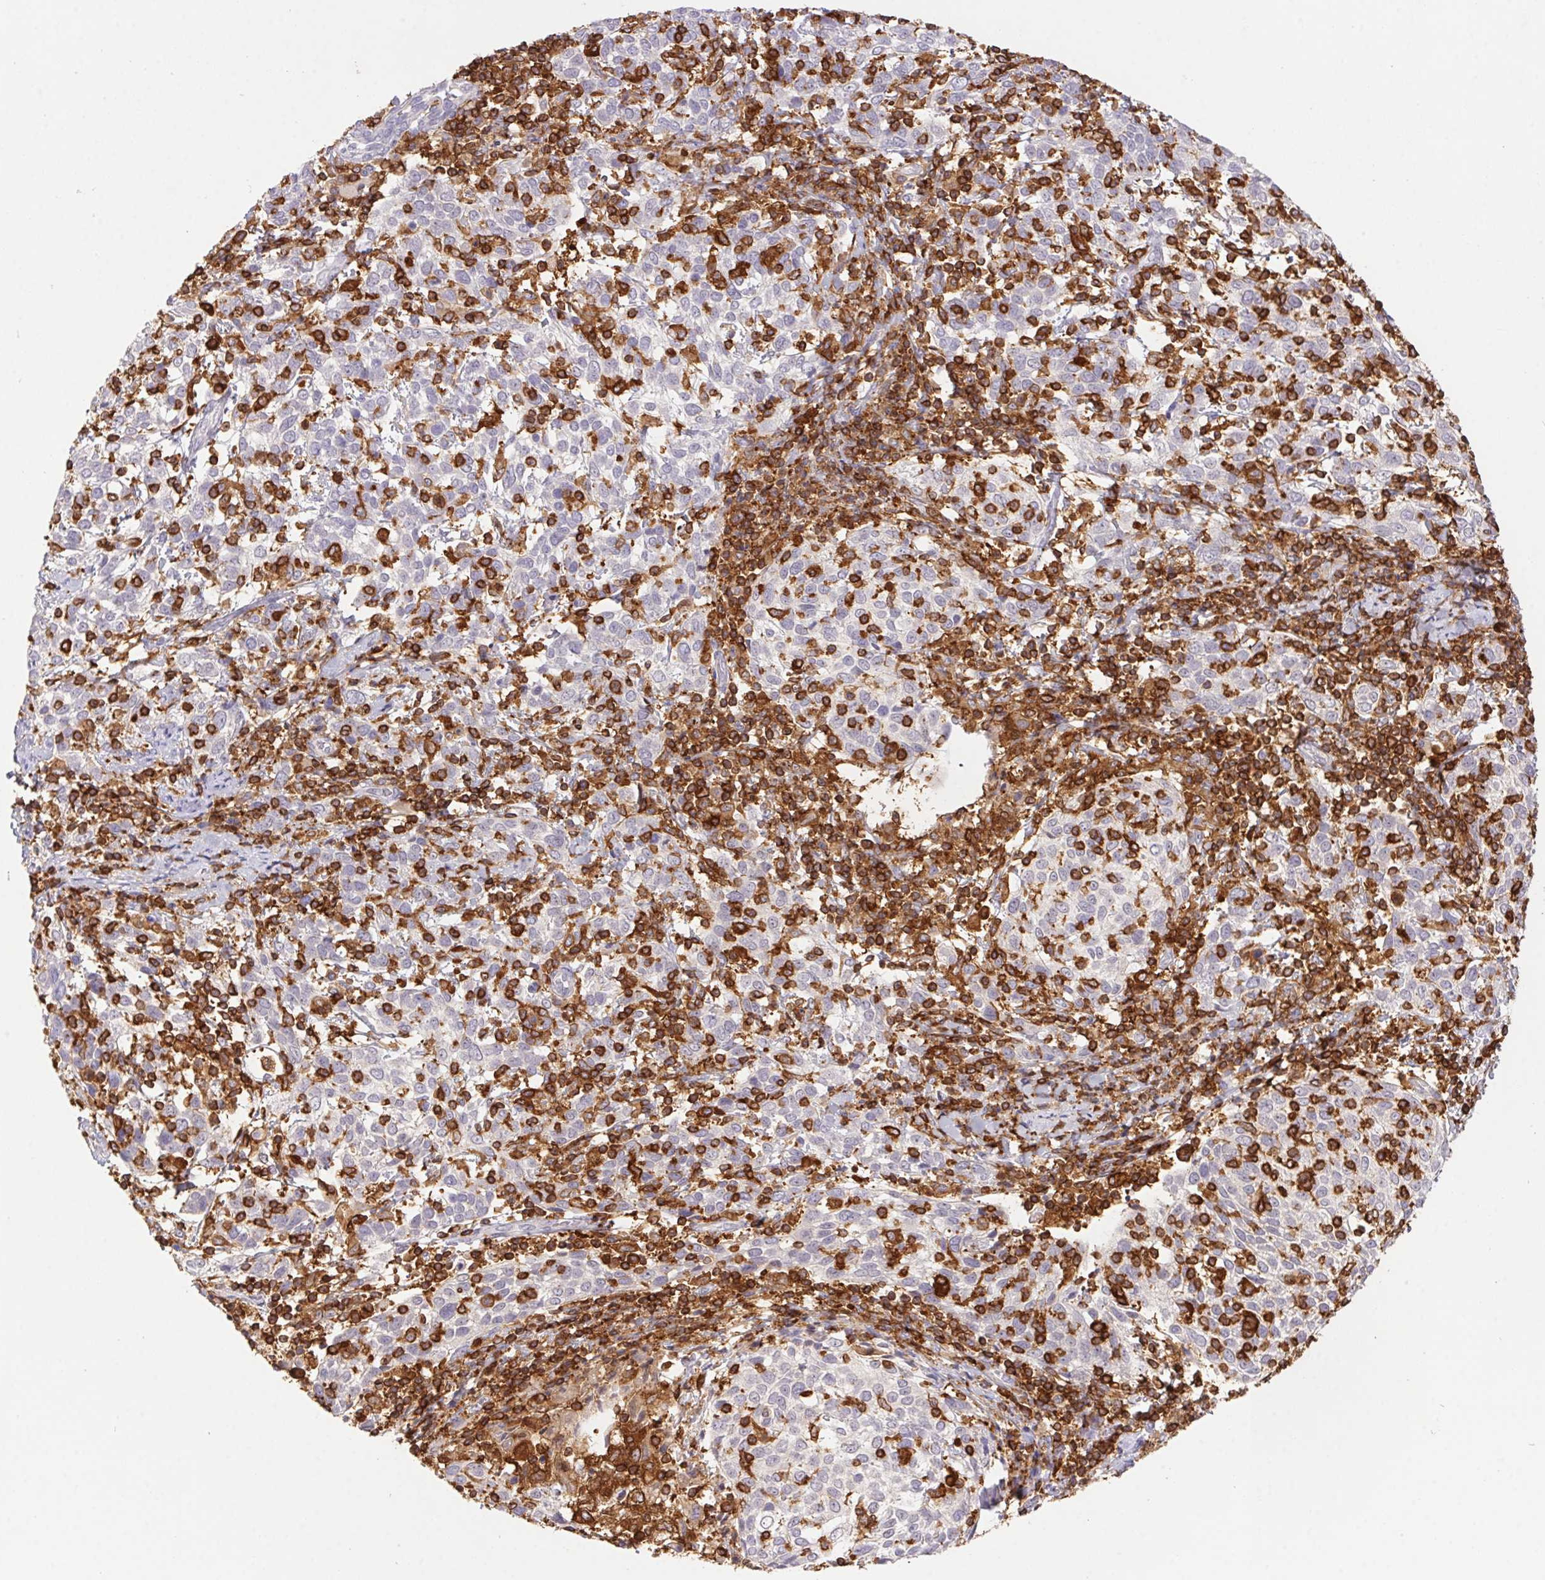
{"staining": {"intensity": "negative", "quantity": "none", "location": "none"}, "tissue": "cervical cancer", "cell_type": "Tumor cells", "image_type": "cancer", "snomed": [{"axis": "morphology", "description": "Squamous cell carcinoma, NOS"}, {"axis": "topography", "description": "Cervix"}], "caption": "IHC of cervical squamous cell carcinoma exhibits no expression in tumor cells.", "gene": "APBB1IP", "patient": {"sex": "female", "age": 61}}